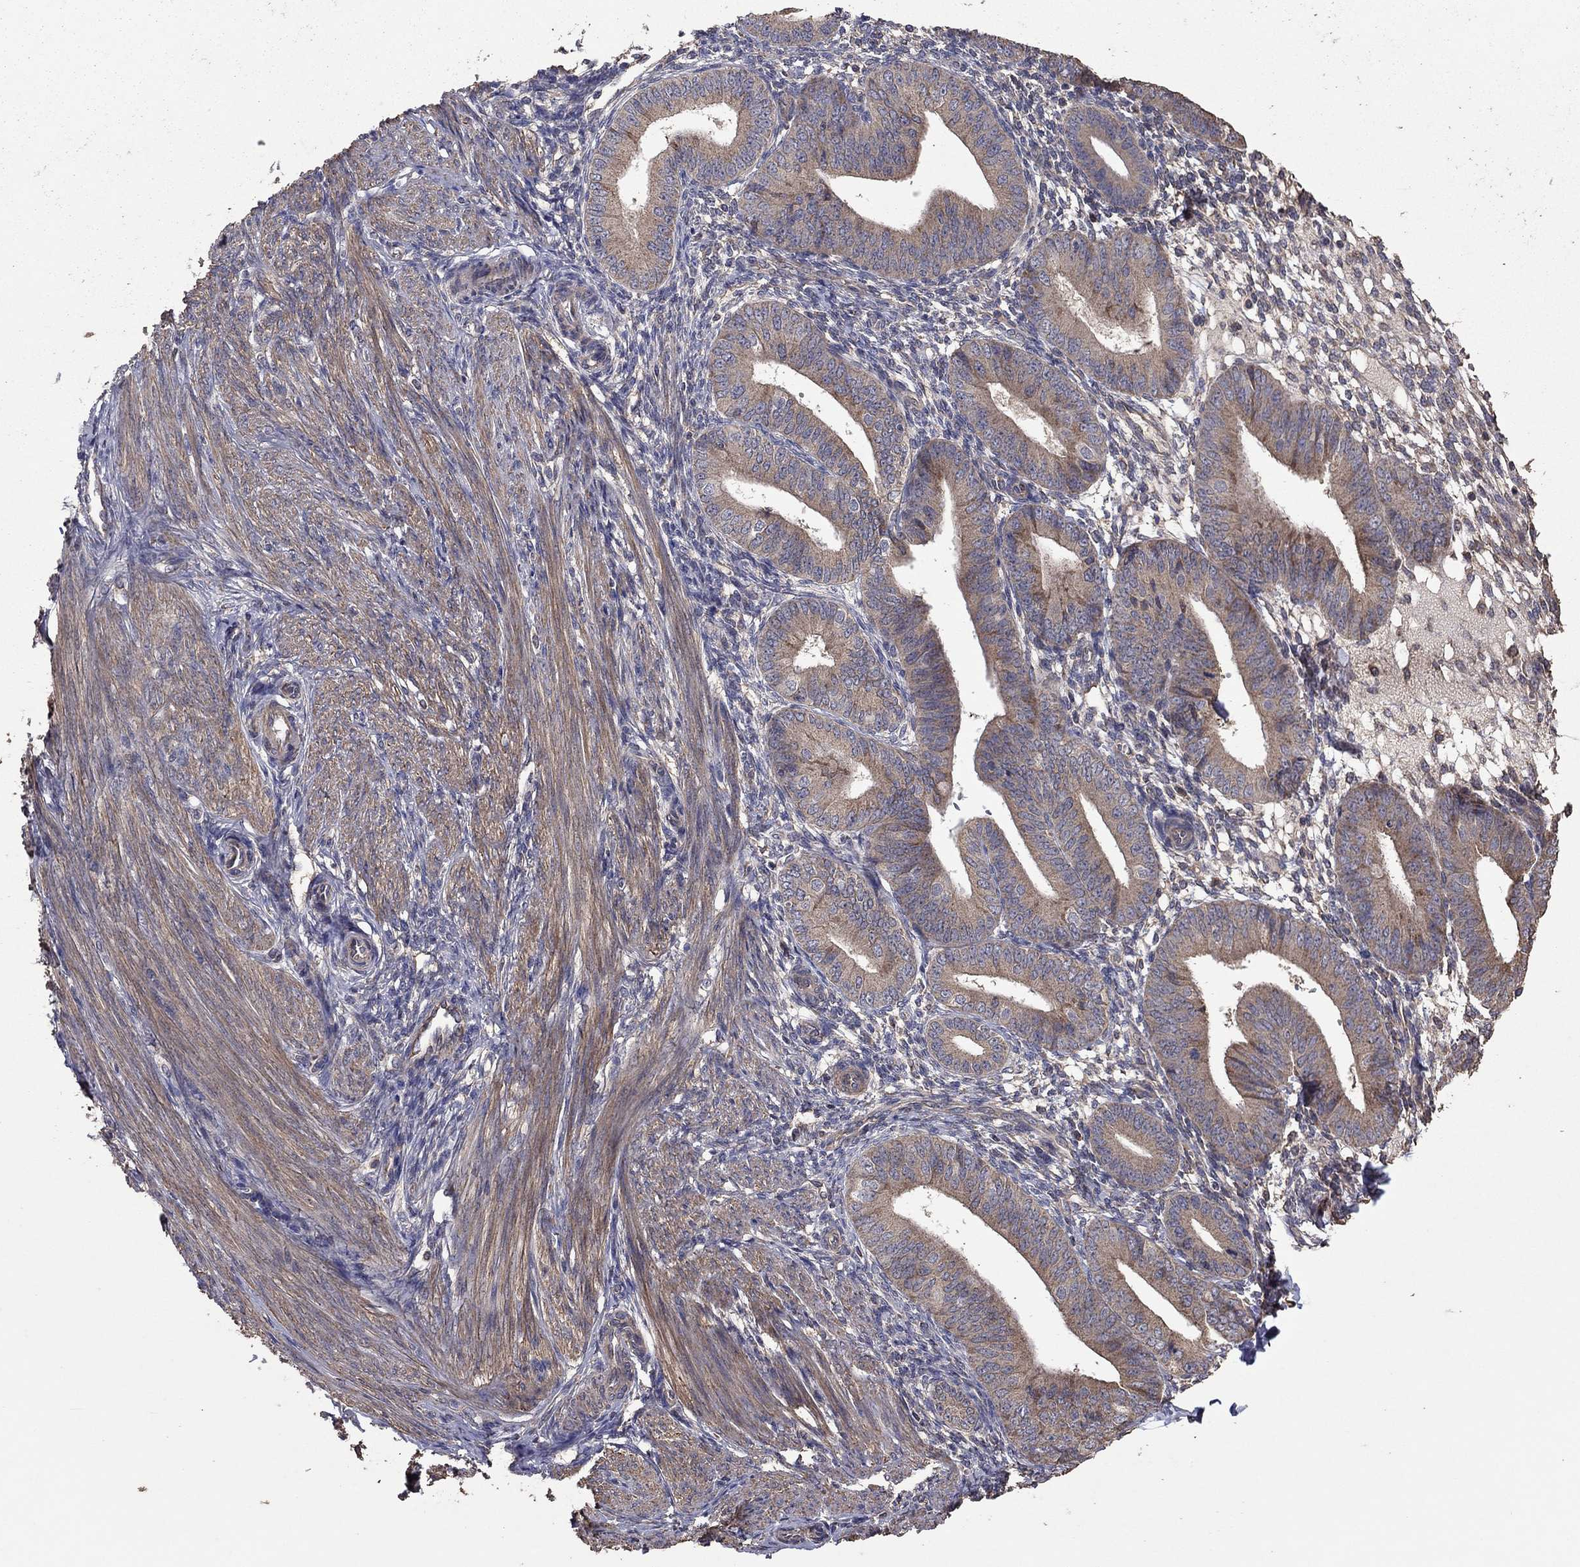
{"staining": {"intensity": "negative", "quantity": "none", "location": "none"}, "tissue": "endometrium", "cell_type": "Cells in endometrial stroma", "image_type": "normal", "snomed": [{"axis": "morphology", "description": "Normal tissue, NOS"}, {"axis": "topography", "description": "Endometrium"}], "caption": "A high-resolution micrograph shows IHC staining of benign endometrium, which exhibits no significant staining in cells in endometrial stroma.", "gene": "FLT4", "patient": {"sex": "female", "age": 39}}